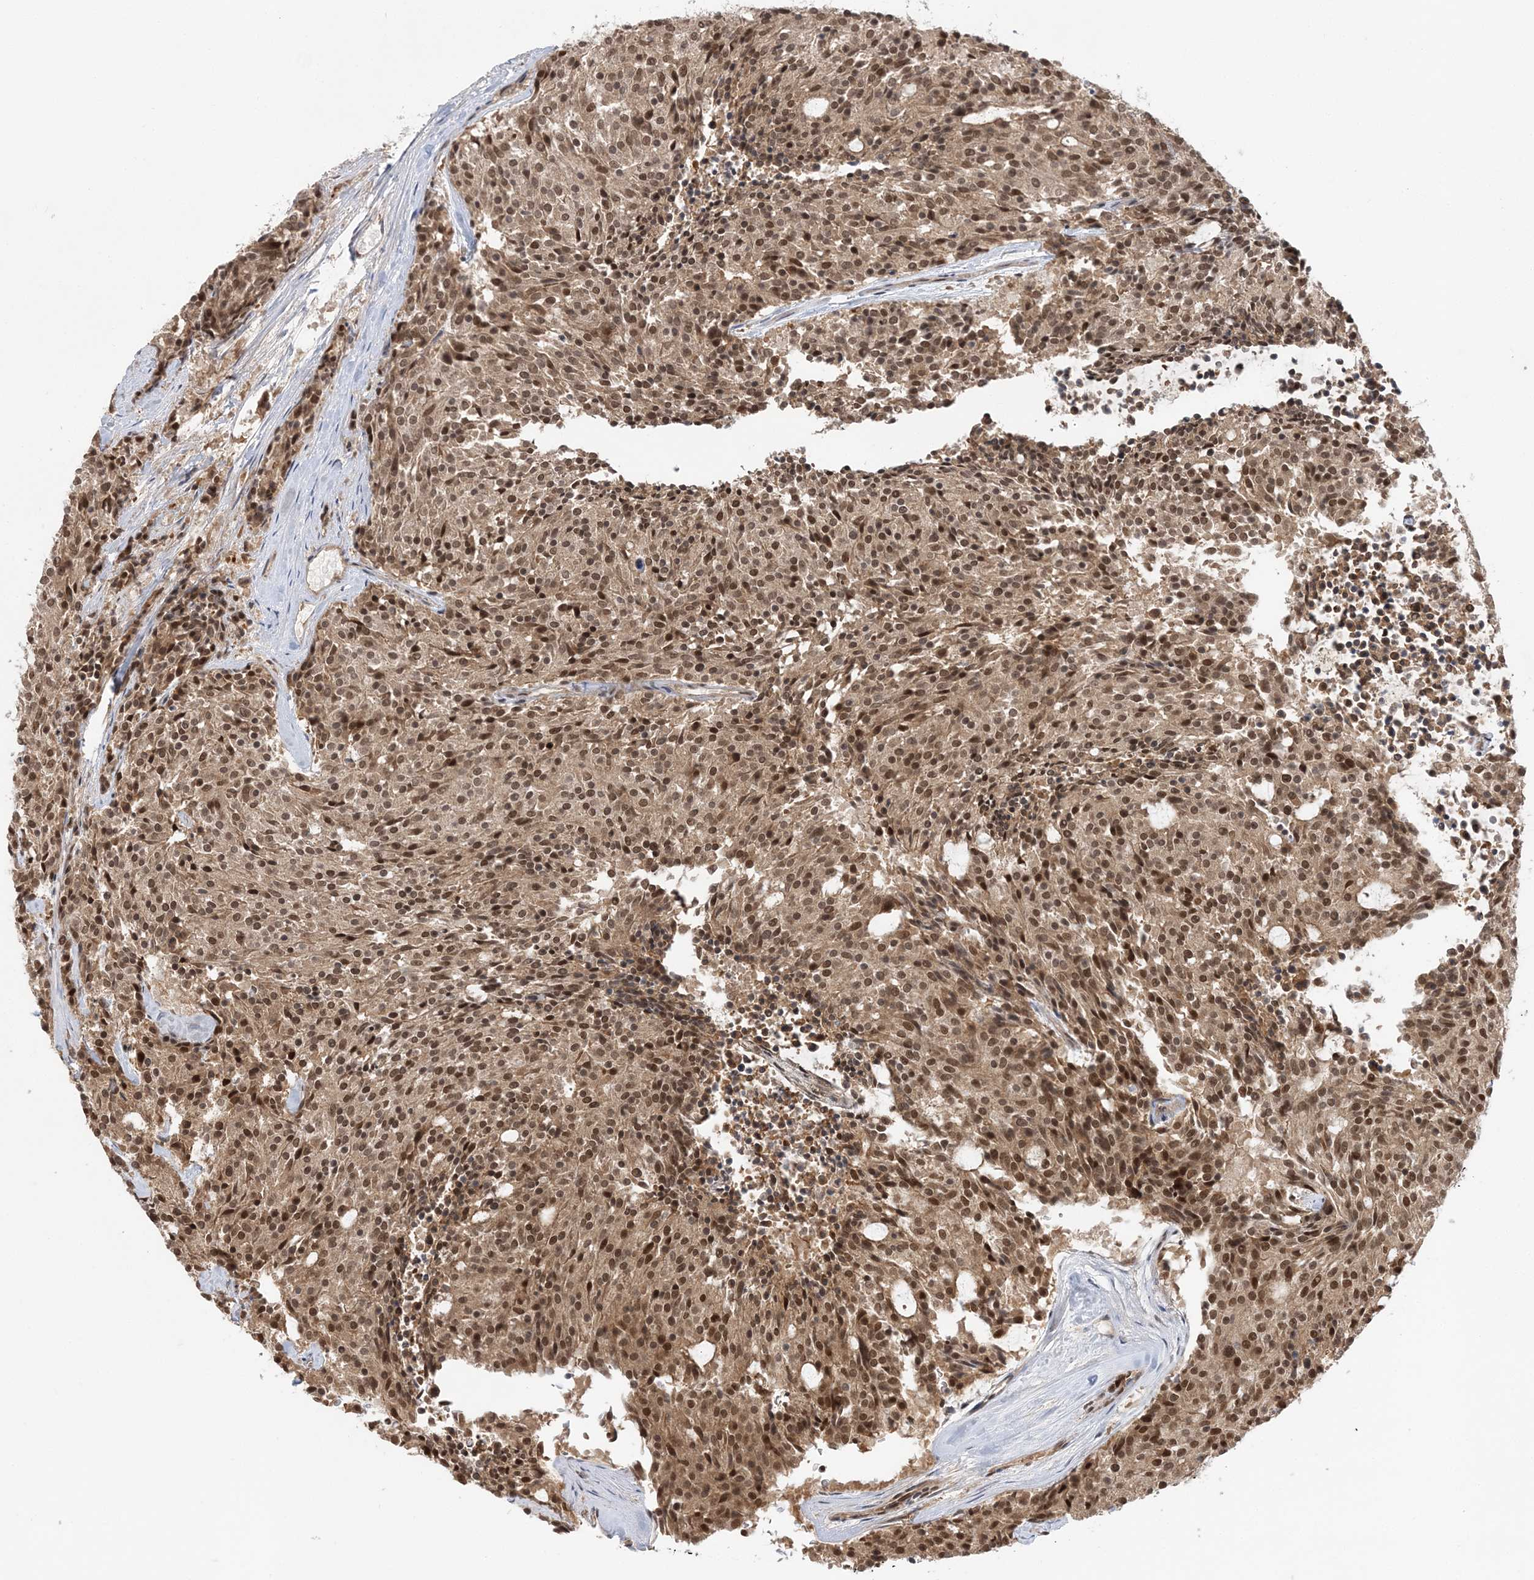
{"staining": {"intensity": "moderate", "quantity": ">75%", "location": "nuclear"}, "tissue": "carcinoid", "cell_type": "Tumor cells", "image_type": "cancer", "snomed": [{"axis": "morphology", "description": "Carcinoid, malignant, NOS"}, {"axis": "topography", "description": "Pancreas"}], "caption": "Protein staining of malignant carcinoid tissue exhibits moderate nuclear staining in approximately >75% of tumor cells.", "gene": "SEPHS1", "patient": {"sex": "female", "age": 54}}